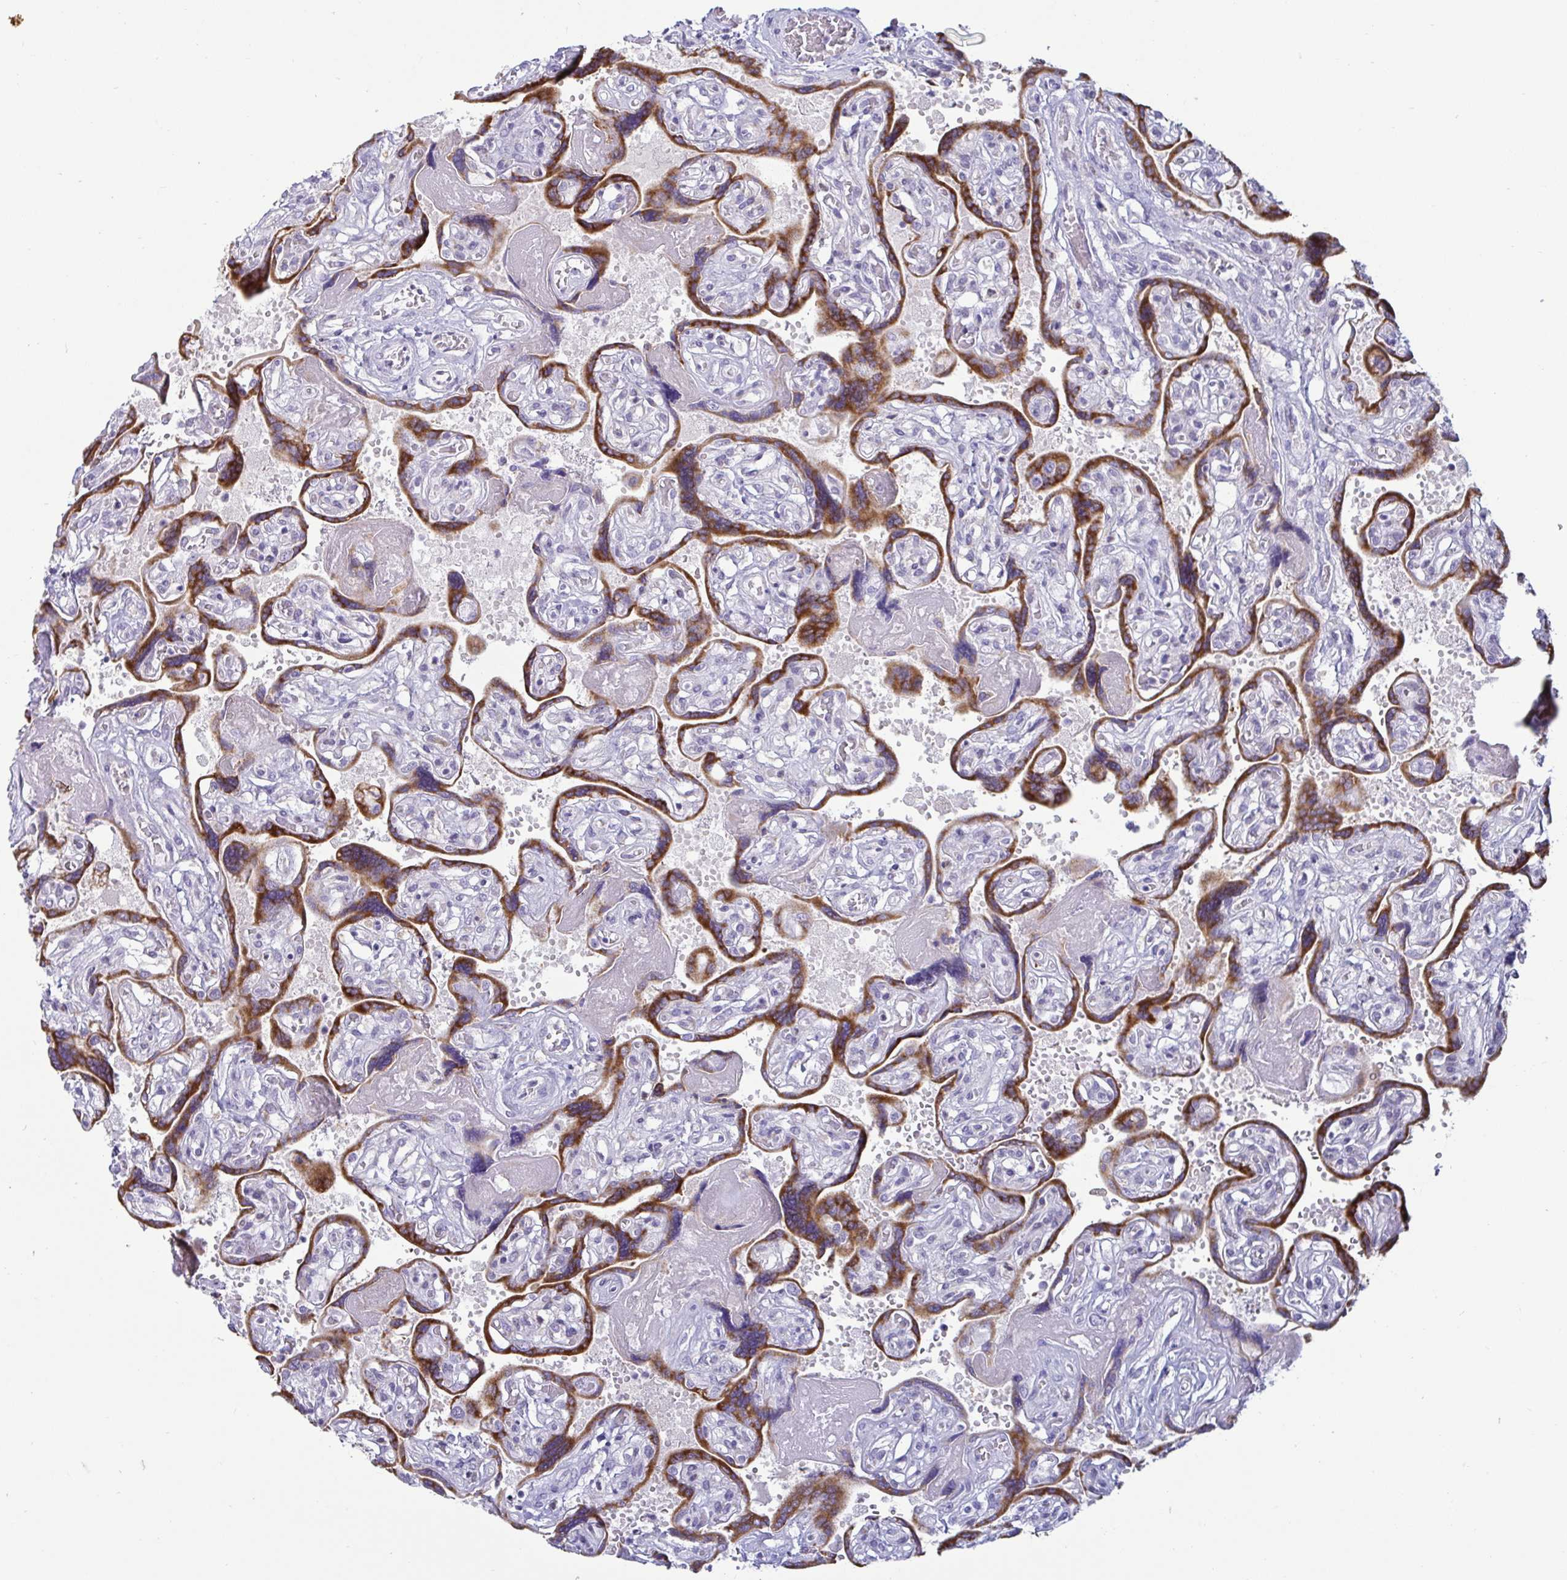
{"staining": {"intensity": "negative", "quantity": "none", "location": "none"}, "tissue": "placenta", "cell_type": "Decidual cells", "image_type": "normal", "snomed": [{"axis": "morphology", "description": "Normal tissue, NOS"}, {"axis": "topography", "description": "Placenta"}], "caption": "This is a micrograph of immunohistochemistry (IHC) staining of benign placenta, which shows no expression in decidual cells.", "gene": "TFPI2", "patient": {"sex": "female", "age": 32}}